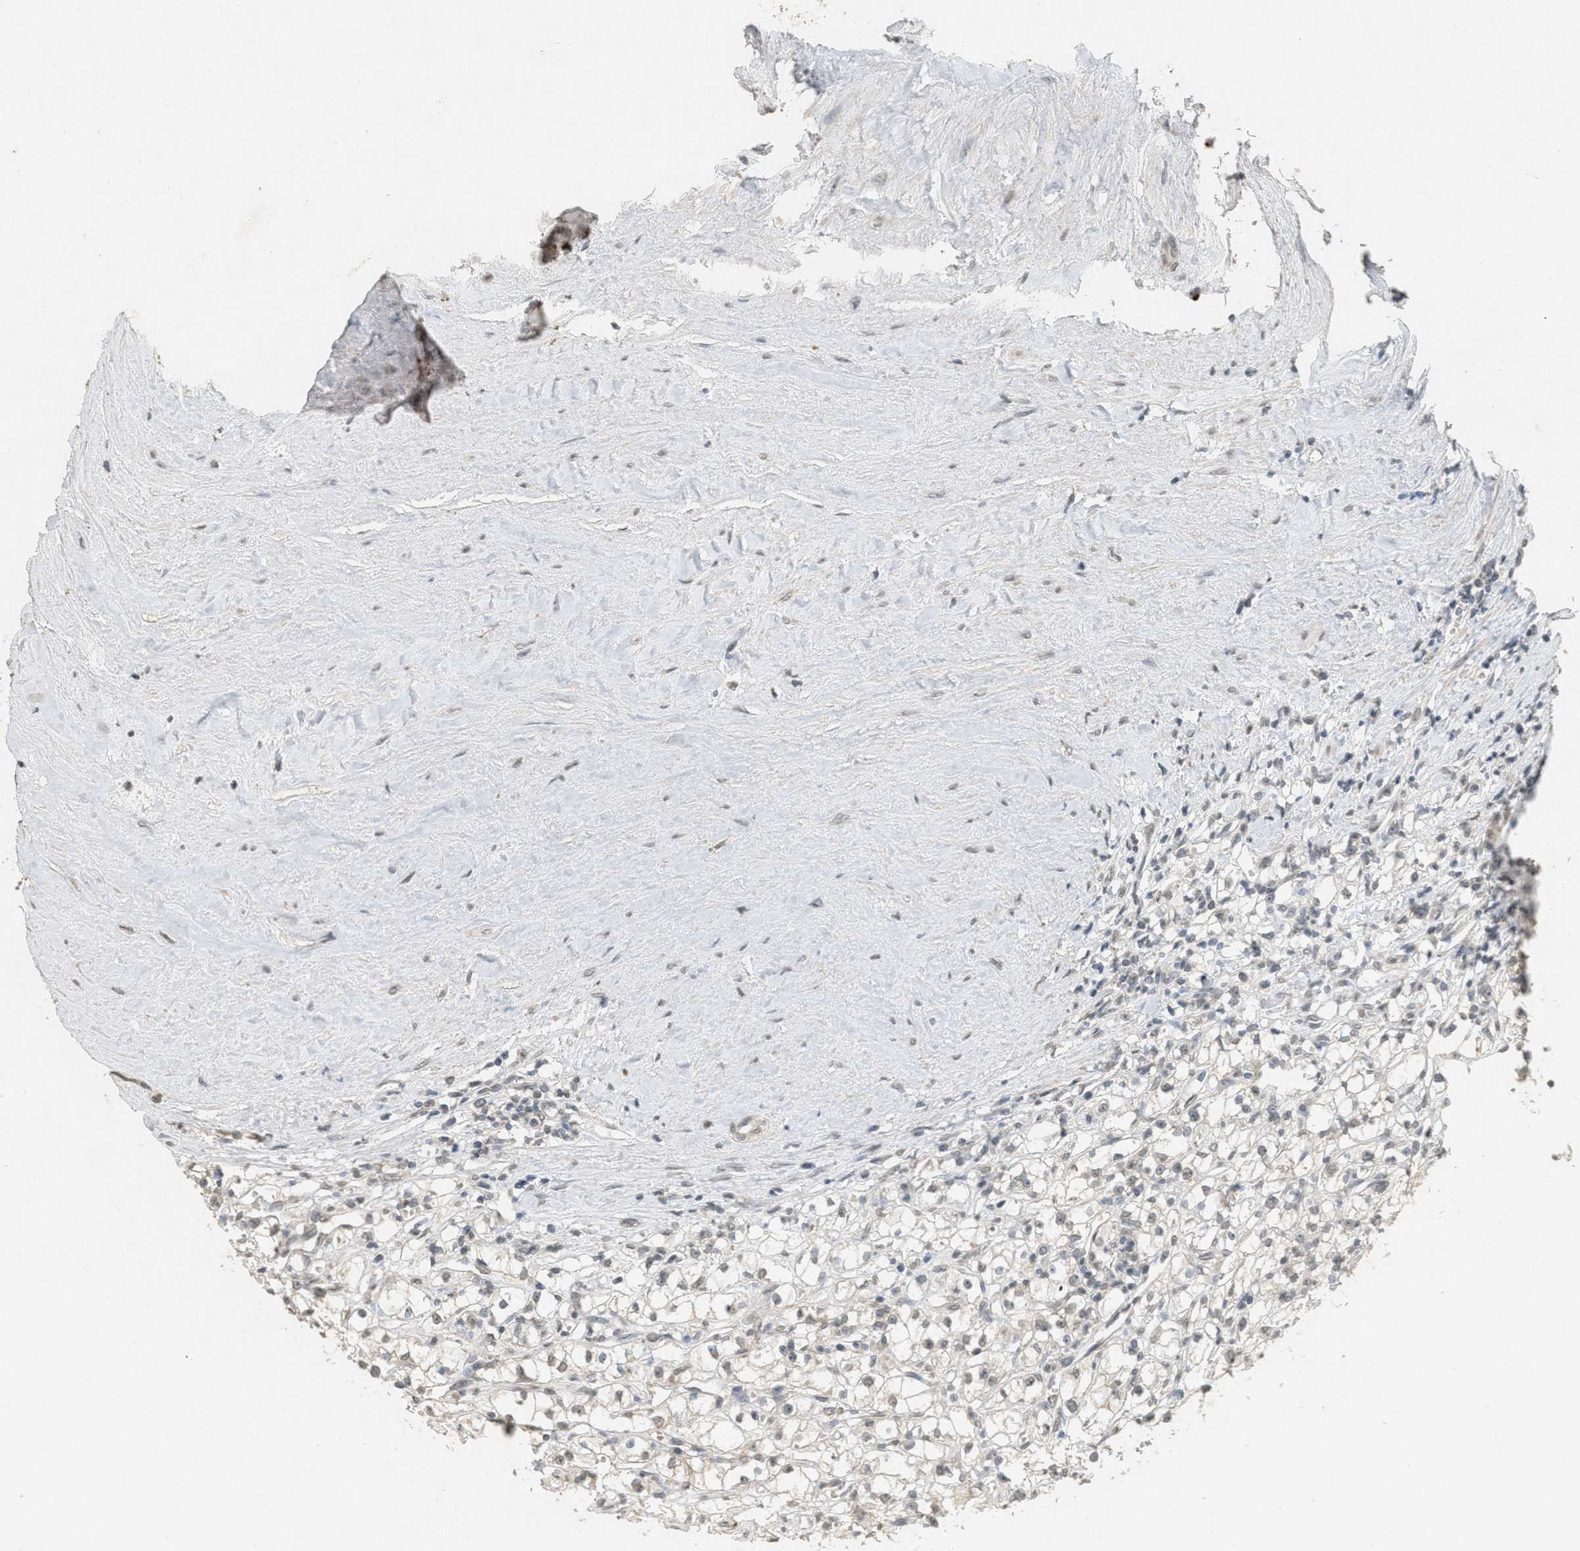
{"staining": {"intensity": "weak", "quantity": ">75%", "location": "nuclear"}, "tissue": "renal cancer", "cell_type": "Tumor cells", "image_type": "cancer", "snomed": [{"axis": "morphology", "description": "Adenocarcinoma, NOS"}, {"axis": "topography", "description": "Kidney"}], "caption": "Renal cancer (adenocarcinoma) stained with a protein marker reveals weak staining in tumor cells.", "gene": "ABHD6", "patient": {"sex": "male", "age": 56}}